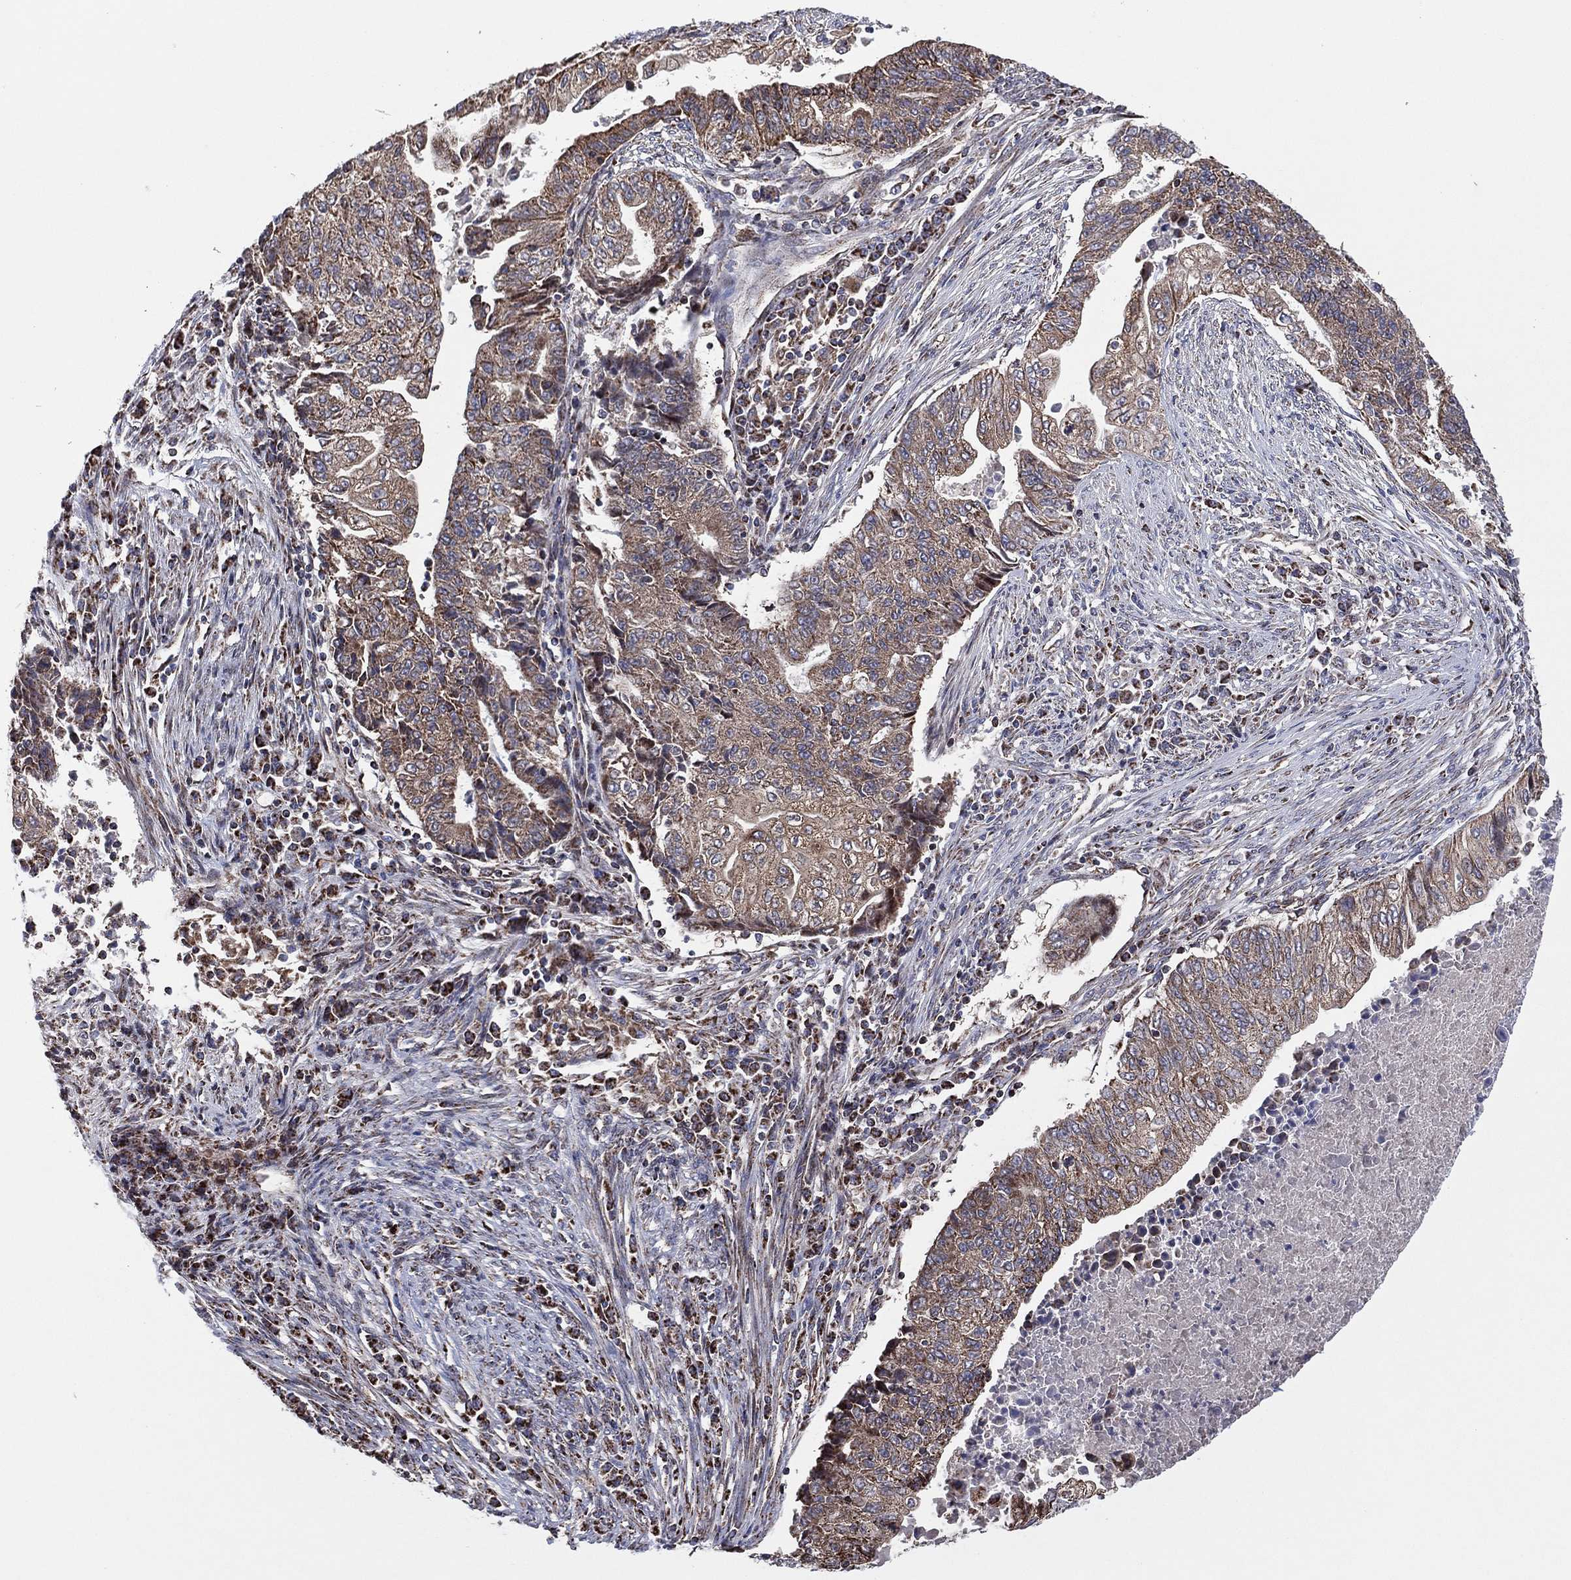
{"staining": {"intensity": "weak", "quantity": "25%-75%", "location": "cytoplasmic/membranous"}, "tissue": "endometrial cancer", "cell_type": "Tumor cells", "image_type": "cancer", "snomed": [{"axis": "morphology", "description": "Adenocarcinoma, NOS"}, {"axis": "topography", "description": "Uterus"}, {"axis": "topography", "description": "Endometrium"}], "caption": "An immunohistochemistry (IHC) image of neoplastic tissue is shown. Protein staining in brown highlights weak cytoplasmic/membranous positivity in endometrial adenocarcinoma within tumor cells.", "gene": "PIDD1", "patient": {"sex": "female", "age": 54}}